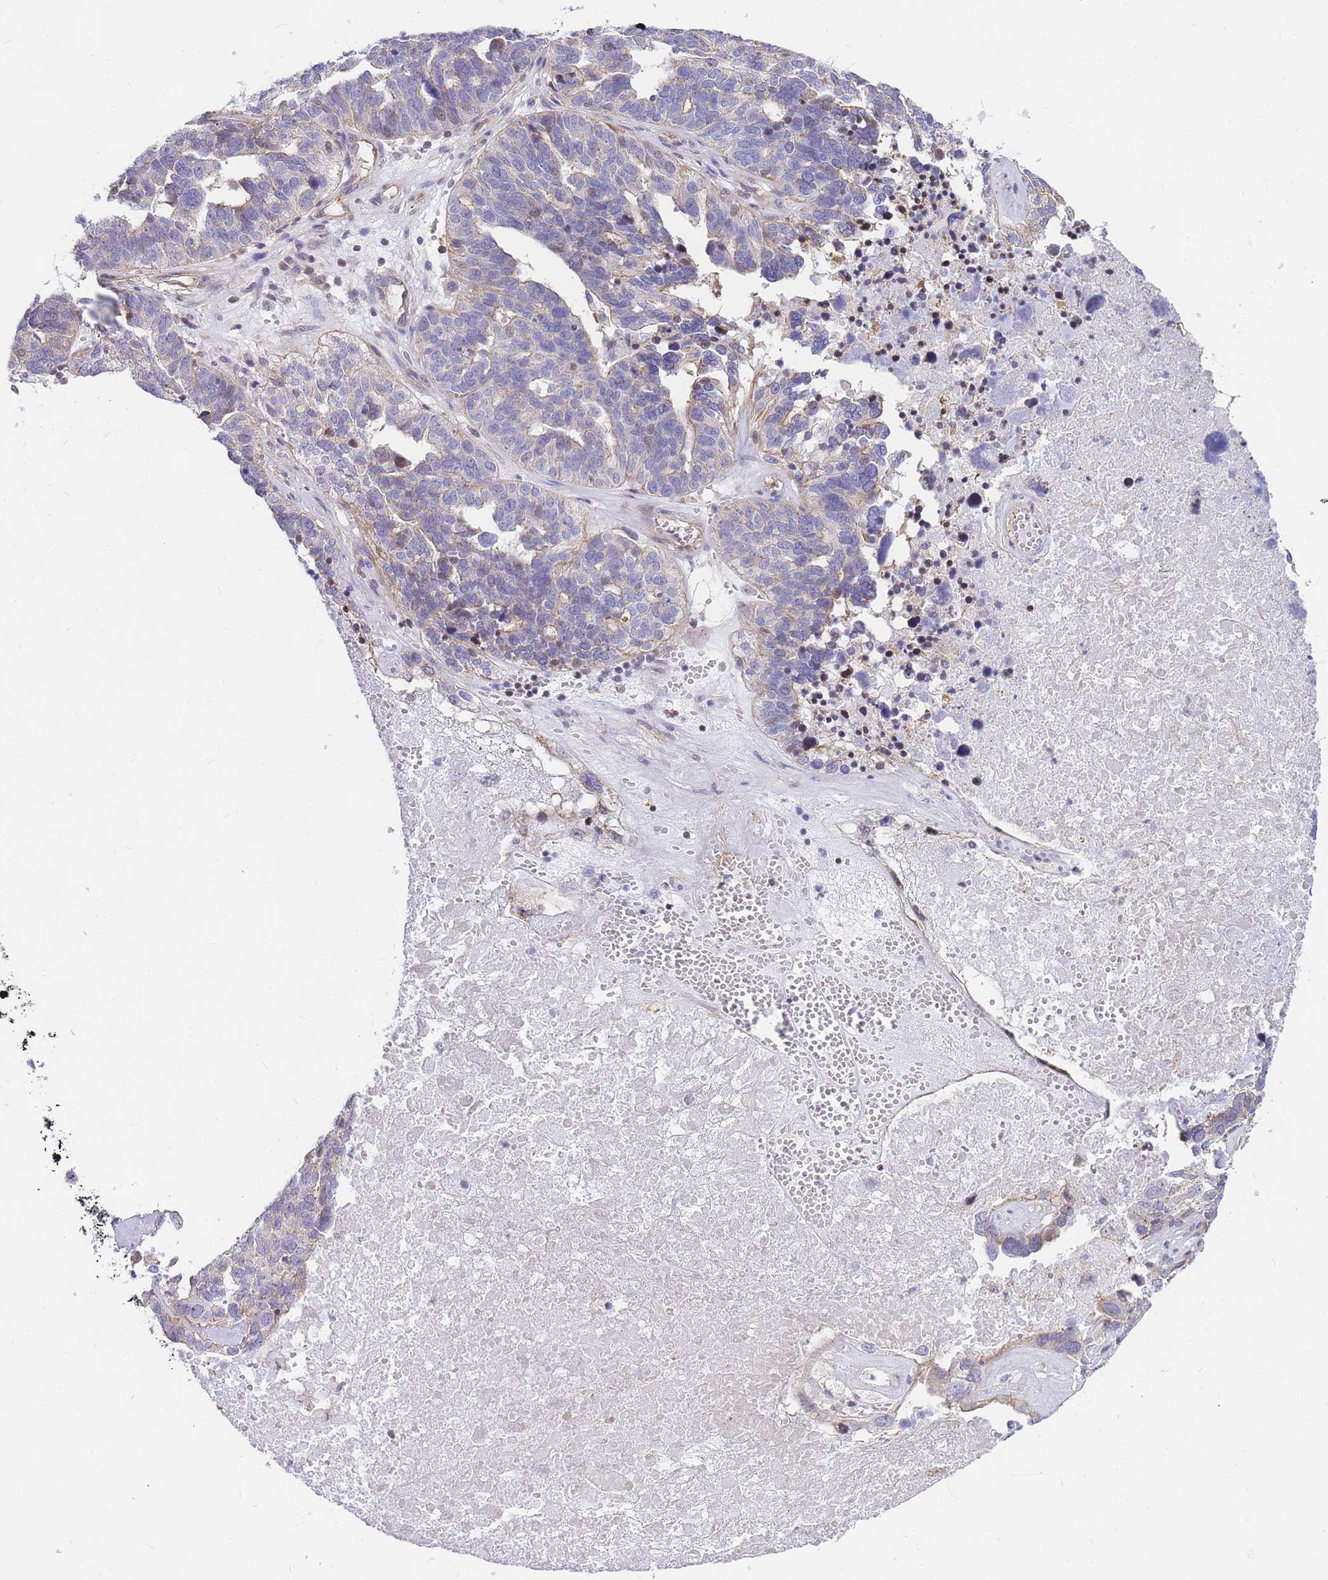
{"staining": {"intensity": "weak", "quantity": "<25%", "location": "cytoplasmic/membranous"}, "tissue": "ovarian cancer", "cell_type": "Tumor cells", "image_type": "cancer", "snomed": [{"axis": "morphology", "description": "Cystadenocarcinoma, serous, NOS"}, {"axis": "topography", "description": "Ovary"}], "caption": "IHC micrograph of ovarian serous cystadenocarcinoma stained for a protein (brown), which exhibits no positivity in tumor cells. (DAB (3,3'-diaminobenzidine) immunohistochemistry (IHC) with hematoxylin counter stain).", "gene": "S100PBP", "patient": {"sex": "female", "age": 59}}